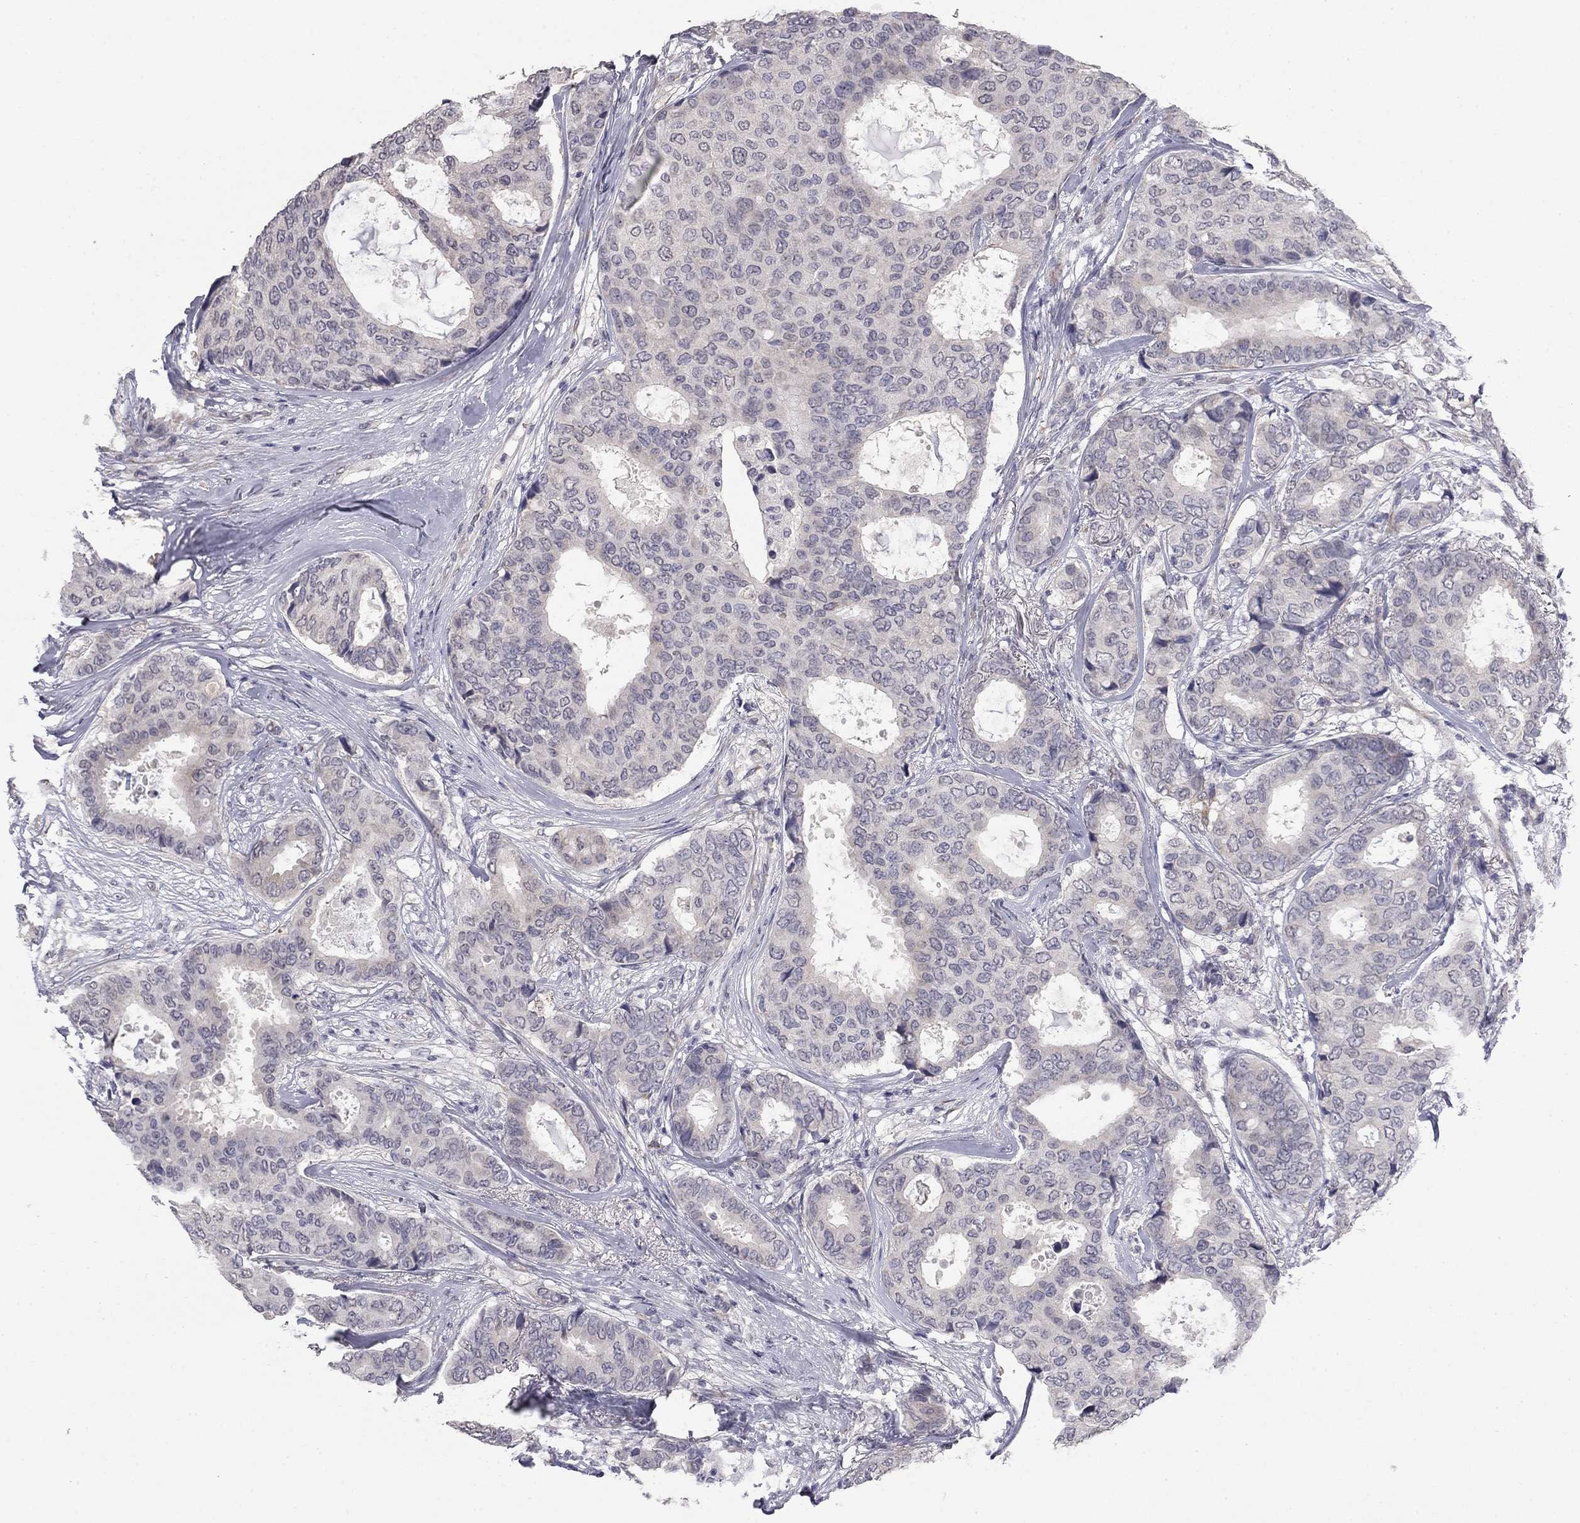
{"staining": {"intensity": "negative", "quantity": "none", "location": "none"}, "tissue": "breast cancer", "cell_type": "Tumor cells", "image_type": "cancer", "snomed": [{"axis": "morphology", "description": "Duct carcinoma"}, {"axis": "topography", "description": "Breast"}], "caption": "The micrograph exhibits no staining of tumor cells in breast cancer.", "gene": "PRRT2", "patient": {"sex": "female", "age": 75}}